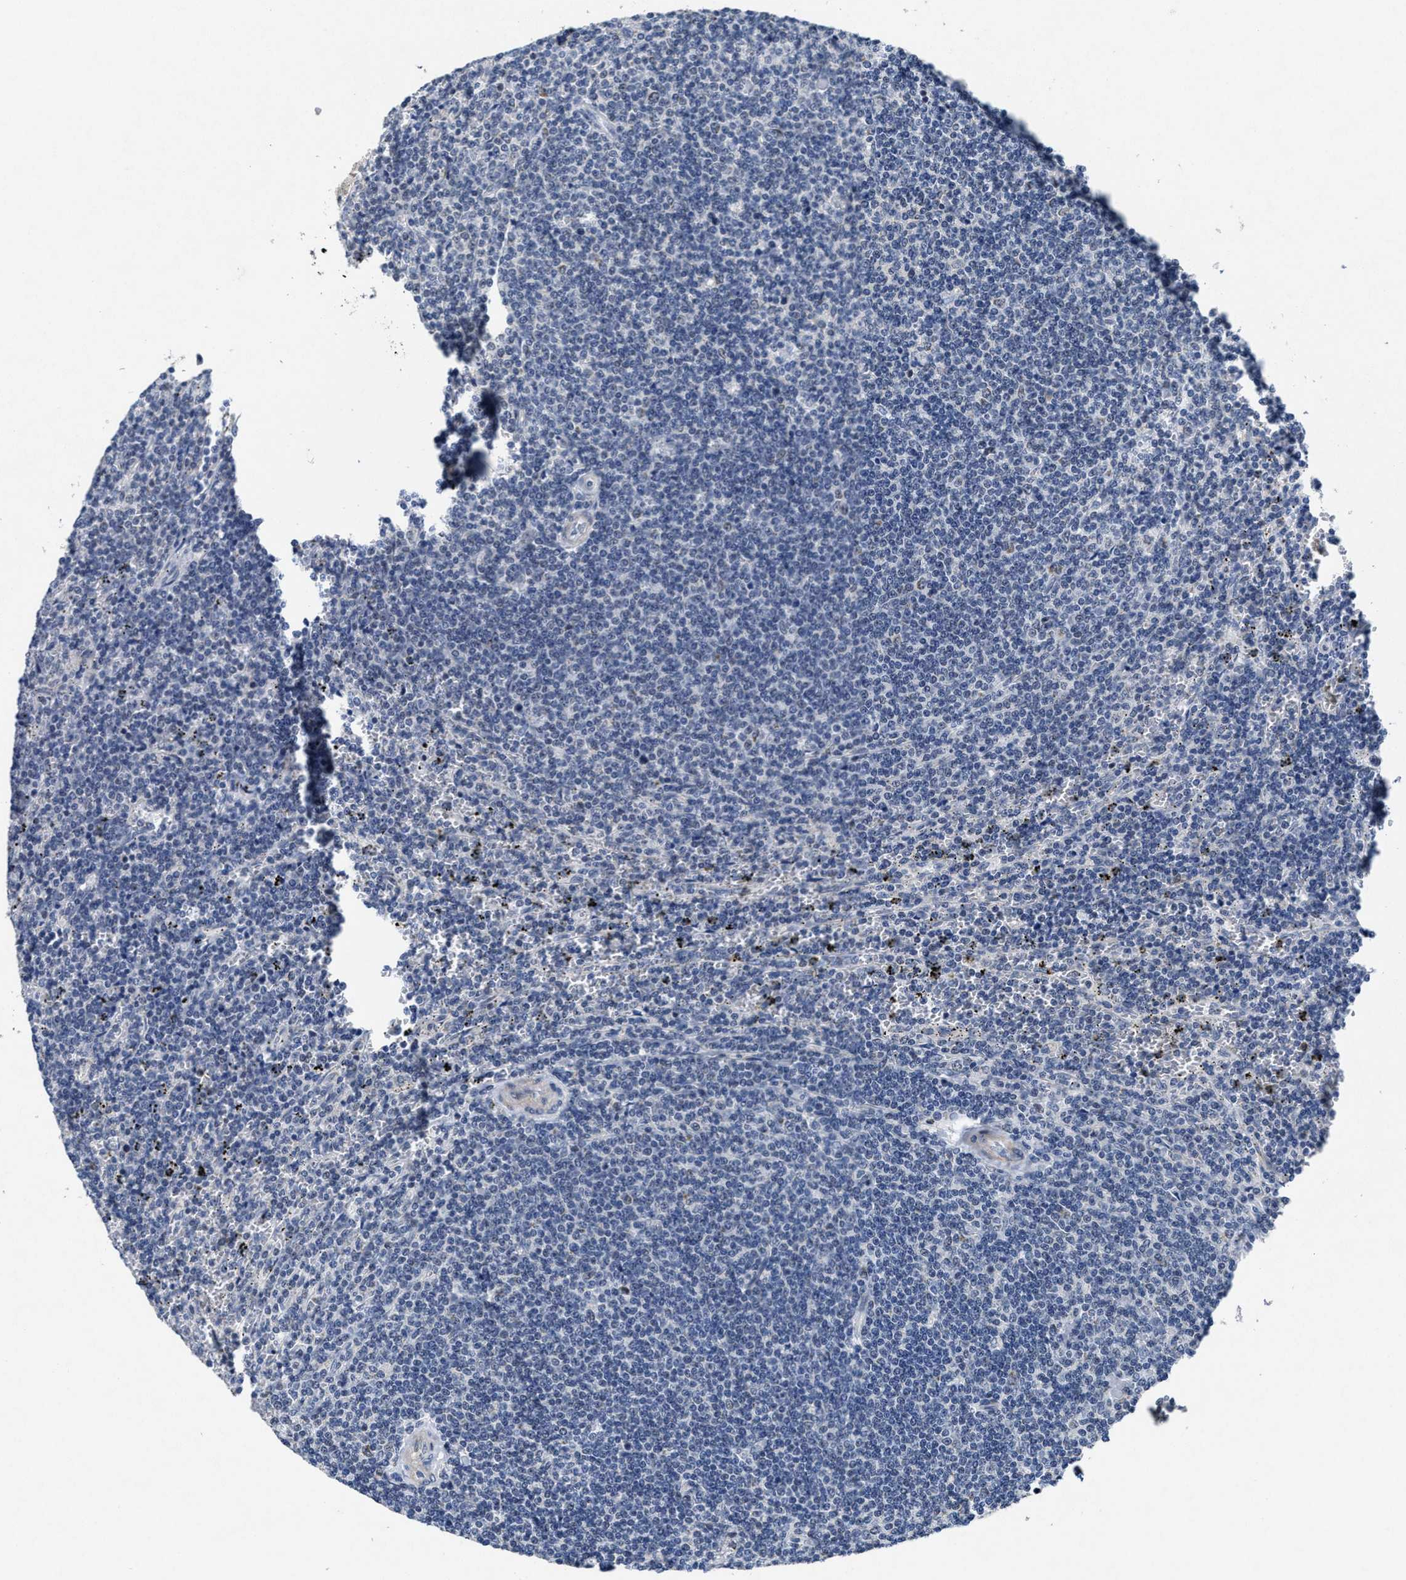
{"staining": {"intensity": "negative", "quantity": "none", "location": "none"}, "tissue": "lymphoma", "cell_type": "Tumor cells", "image_type": "cancer", "snomed": [{"axis": "morphology", "description": "Malignant lymphoma, non-Hodgkin's type, Low grade"}, {"axis": "topography", "description": "Spleen"}], "caption": "Image shows no significant protein expression in tumor cells of low-grade malignant lymphoma, non-Hodgkin's type.", "gene": "ID3", "patient": {"sex": "female", "age": 50}}